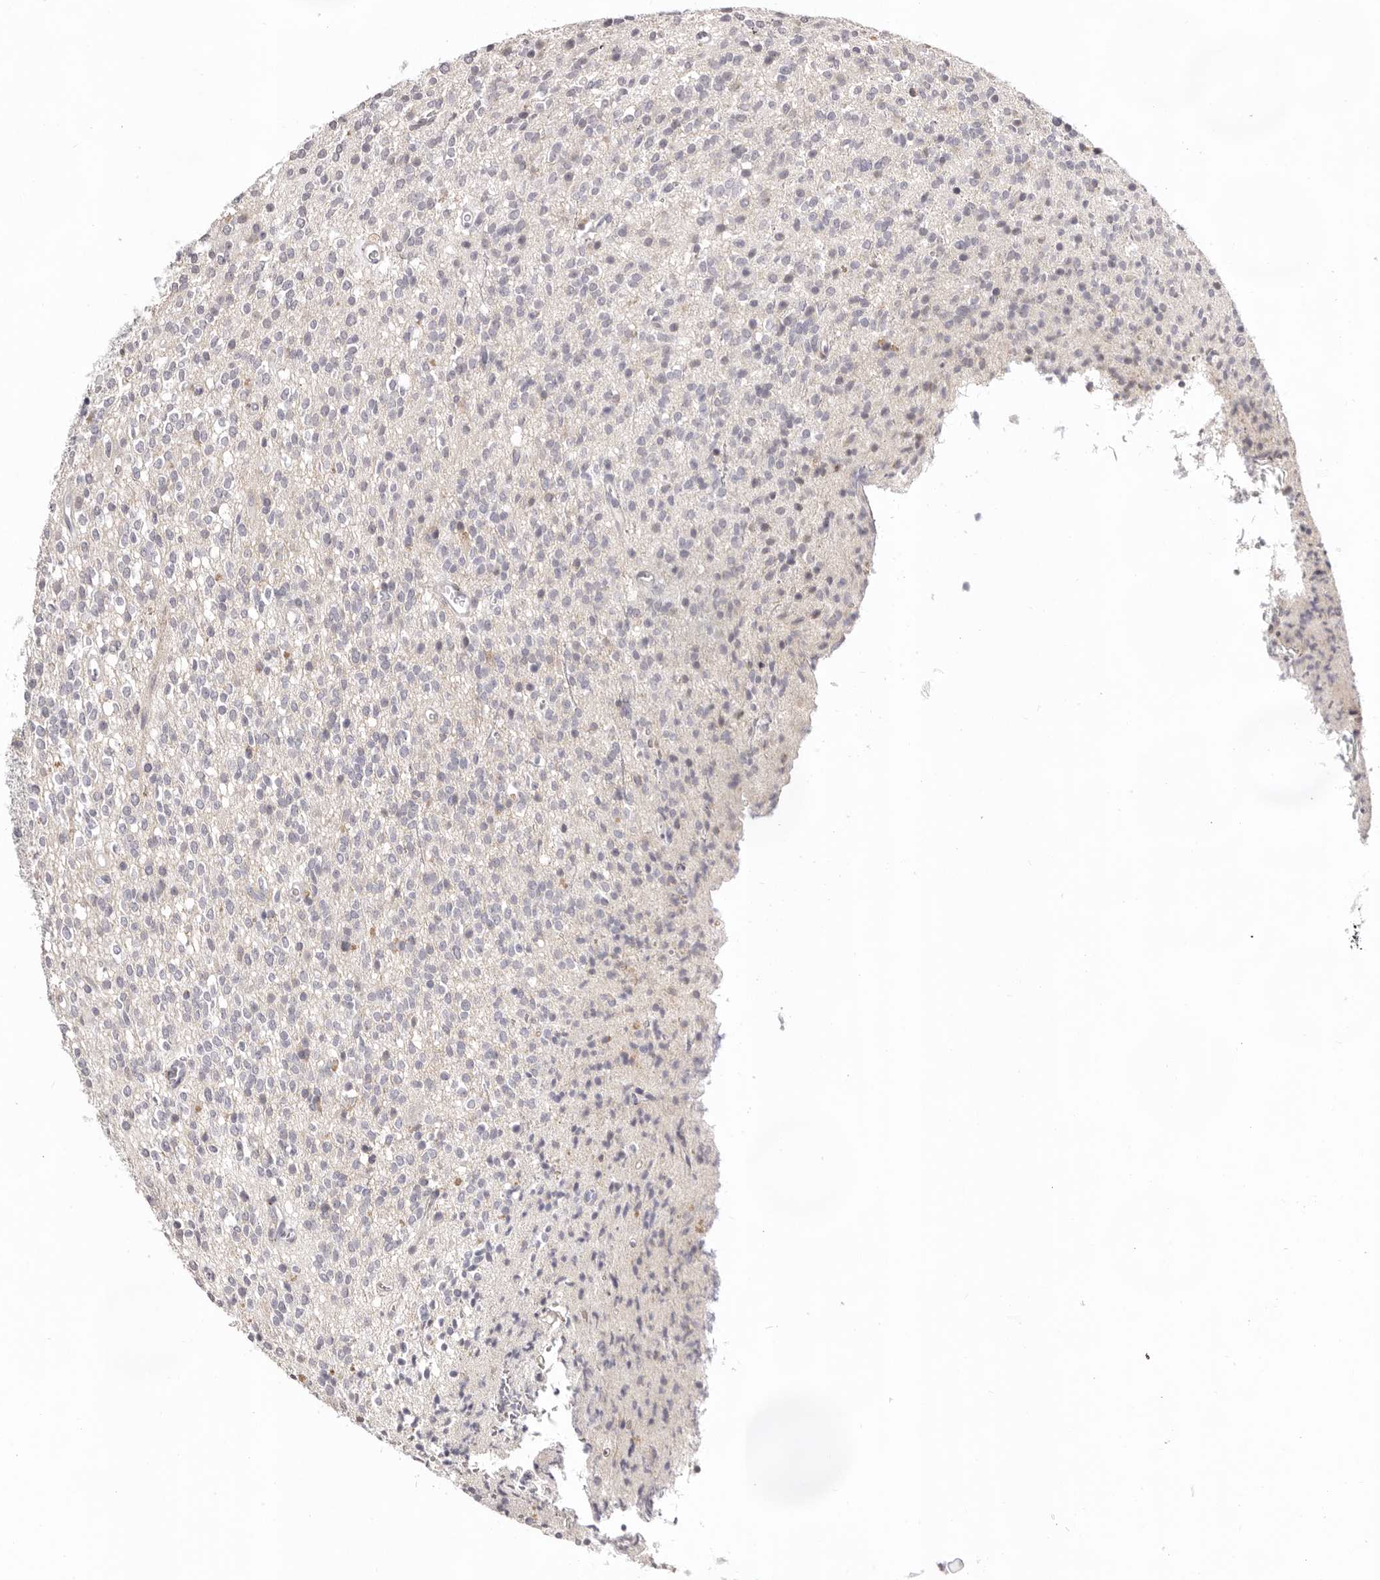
{"staining": {"intensity": "negative", "quantity": "none", "location": "none"}, "tissue": "glioma", "cell_type": "Tumor cells", "image_type": "cancer", "snomed": [{"axis": "morphology", "description": "Glioma, malignant, High grade"}, {"axis": "topography", "description": "Brain"}], "caption": "The immunohistochemistry photomicrograph has no significant expression in tumor cells of glioma tissue.", "gene": "PCDHB6", "patient": {"sex": "male", "age": 34}}